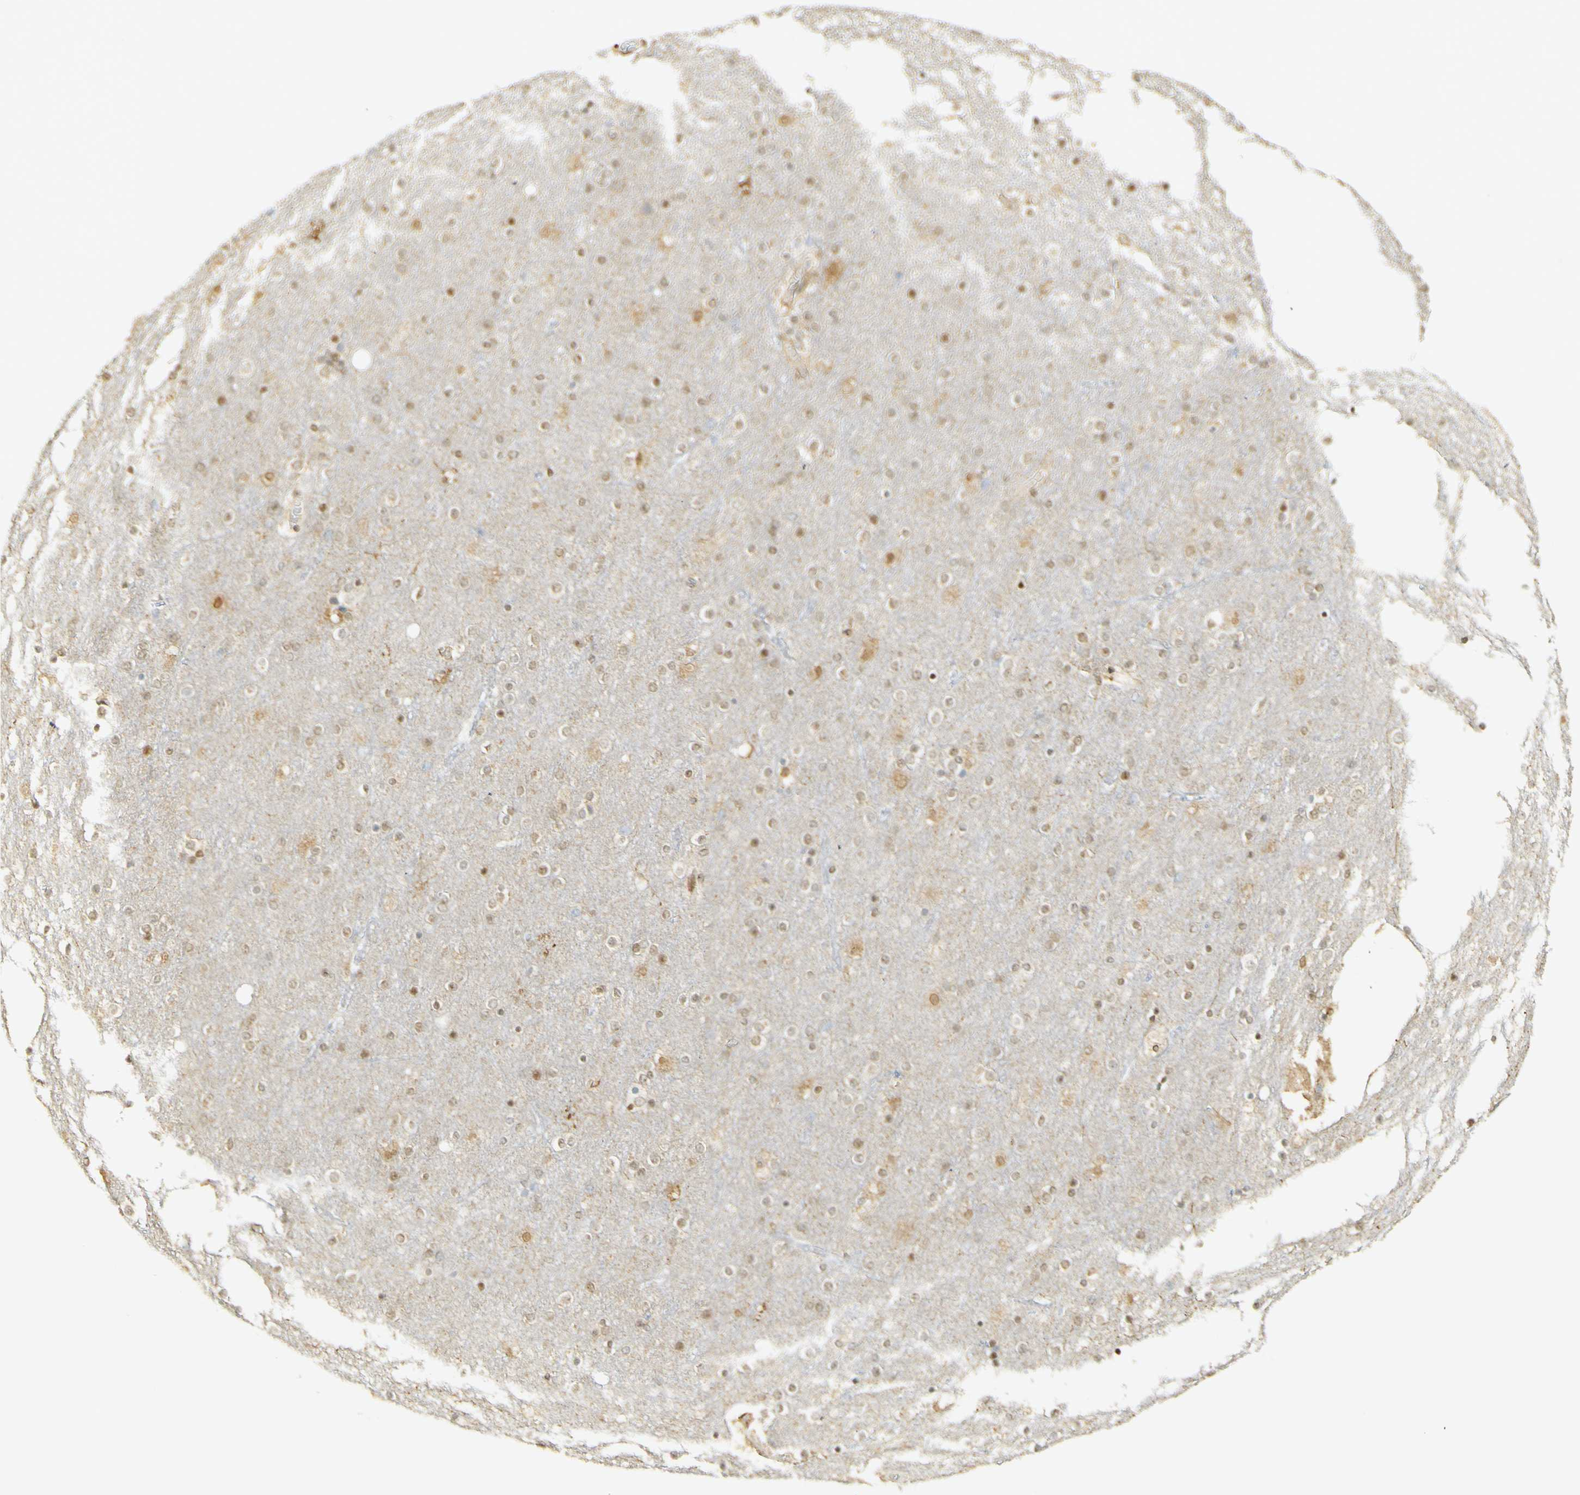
{"staining": {"intensity": "moderate", "quantity": "25%-75%", "location": "cytoplasmic/membranous"}, "tissue": "cerebral cortex", "cell_type": "Endothelial cells", "image_type": "normal", "snomed": [{"axis": "morphology", "description": "Normal tissue, NOS"}, {"axis": "topography", "description": "Cerebral cortex"}], "caption": "Protein expression analysis of normal cerebral cortex demonstrates moderate cytoplasmic/membranous expression in approximately 25%-75% of endothelial cells. (DAB = brown stain, brightfield microscopy at high magnification).", "gene": "E2F1", "patient": {"sex": "female", "age": 54}}